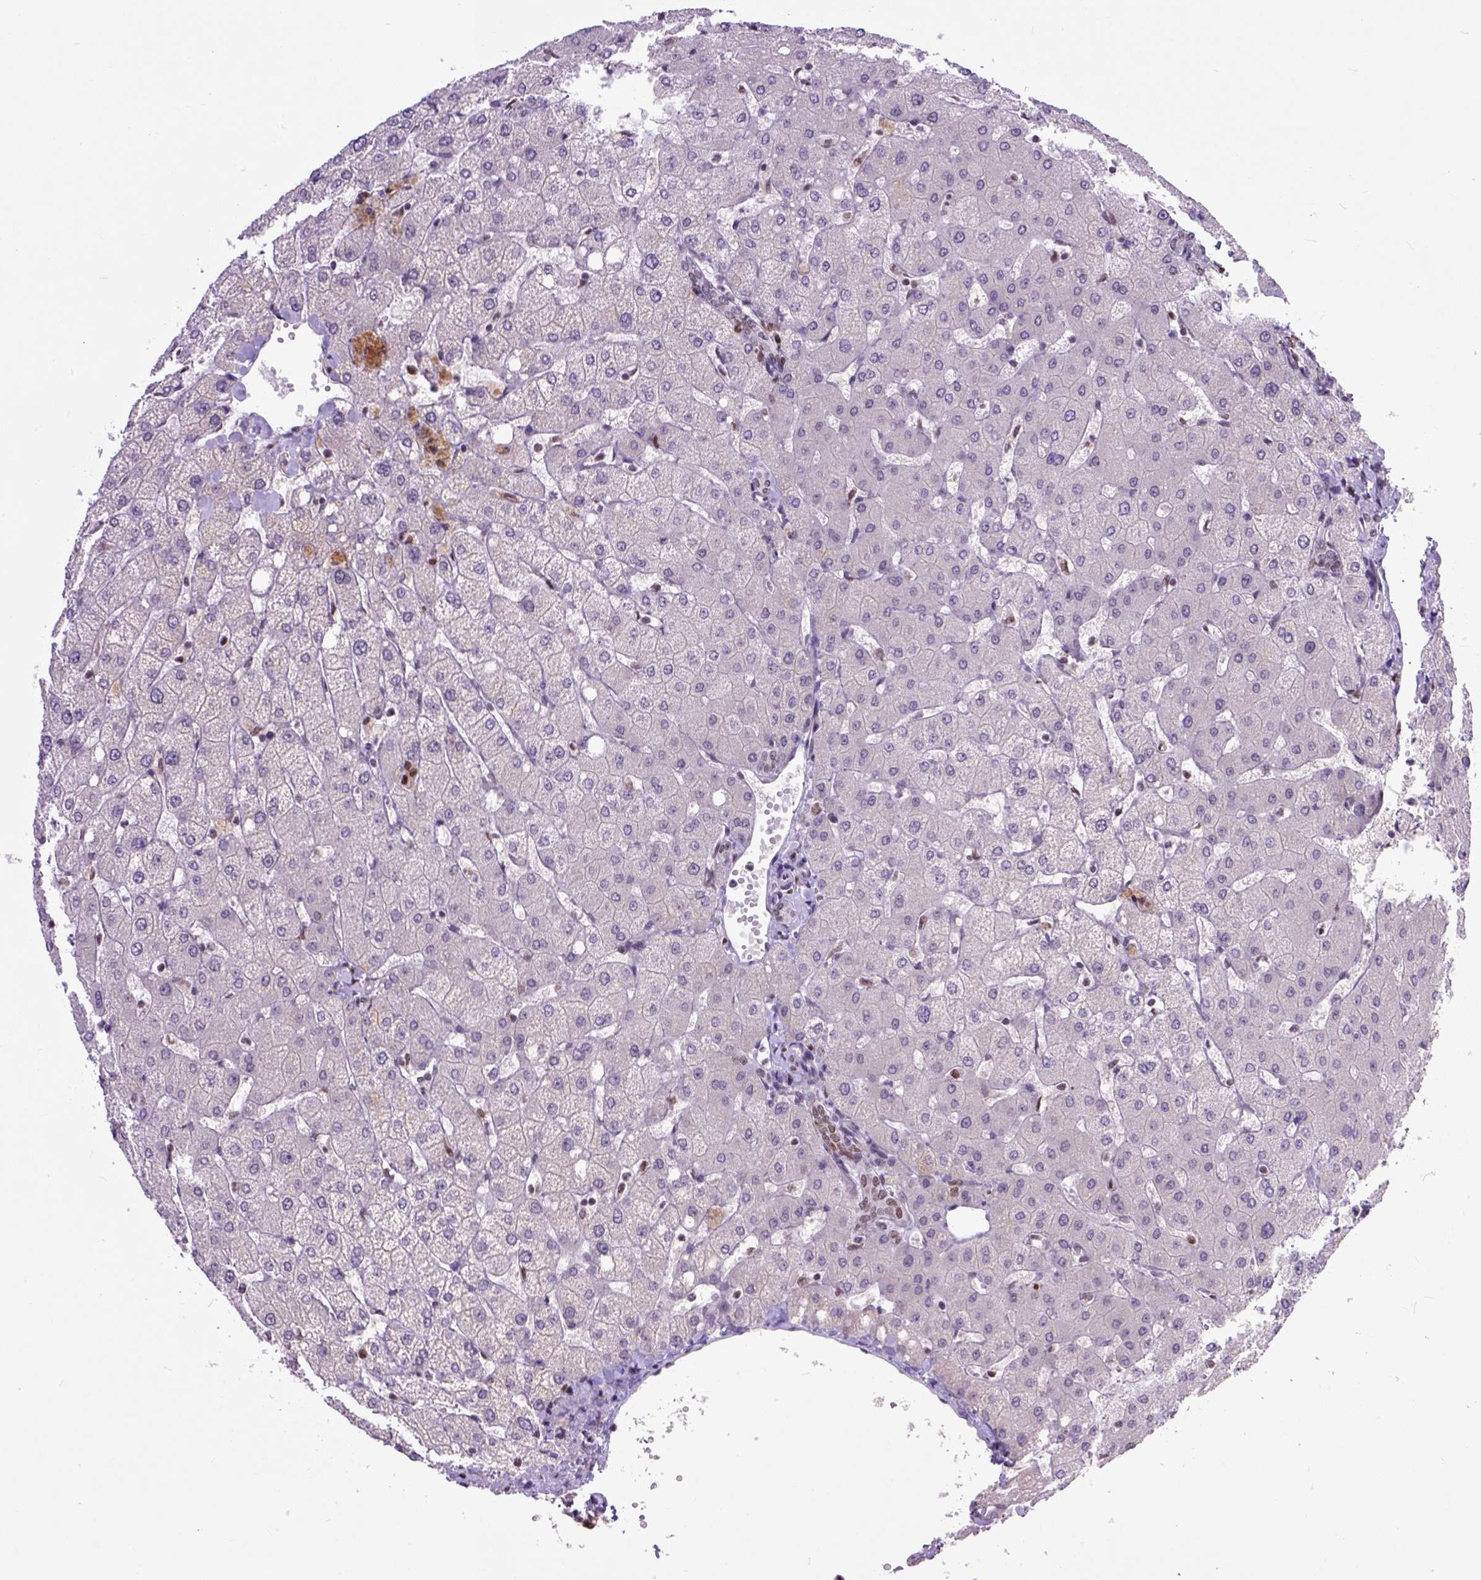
{"staining": {"intensity": "weak", "quantity": ">75%", "location": "nuclear"}, "tissue": "liver", "cell_type": "Cholangiocytes", "image_type": "normal", "snomed": [{"axis": "morphology", "description": "Normal tissue, NOS"}, {"axis": "topography", "description": "Liver"}], "caption": "Liver stained with immunohistochemistry (IHC) reveals weak nuclear expression in approximately >75% of cholangiocytes.", "gene": "RCC2", "patient": {"sex": "female", "age": 54}}